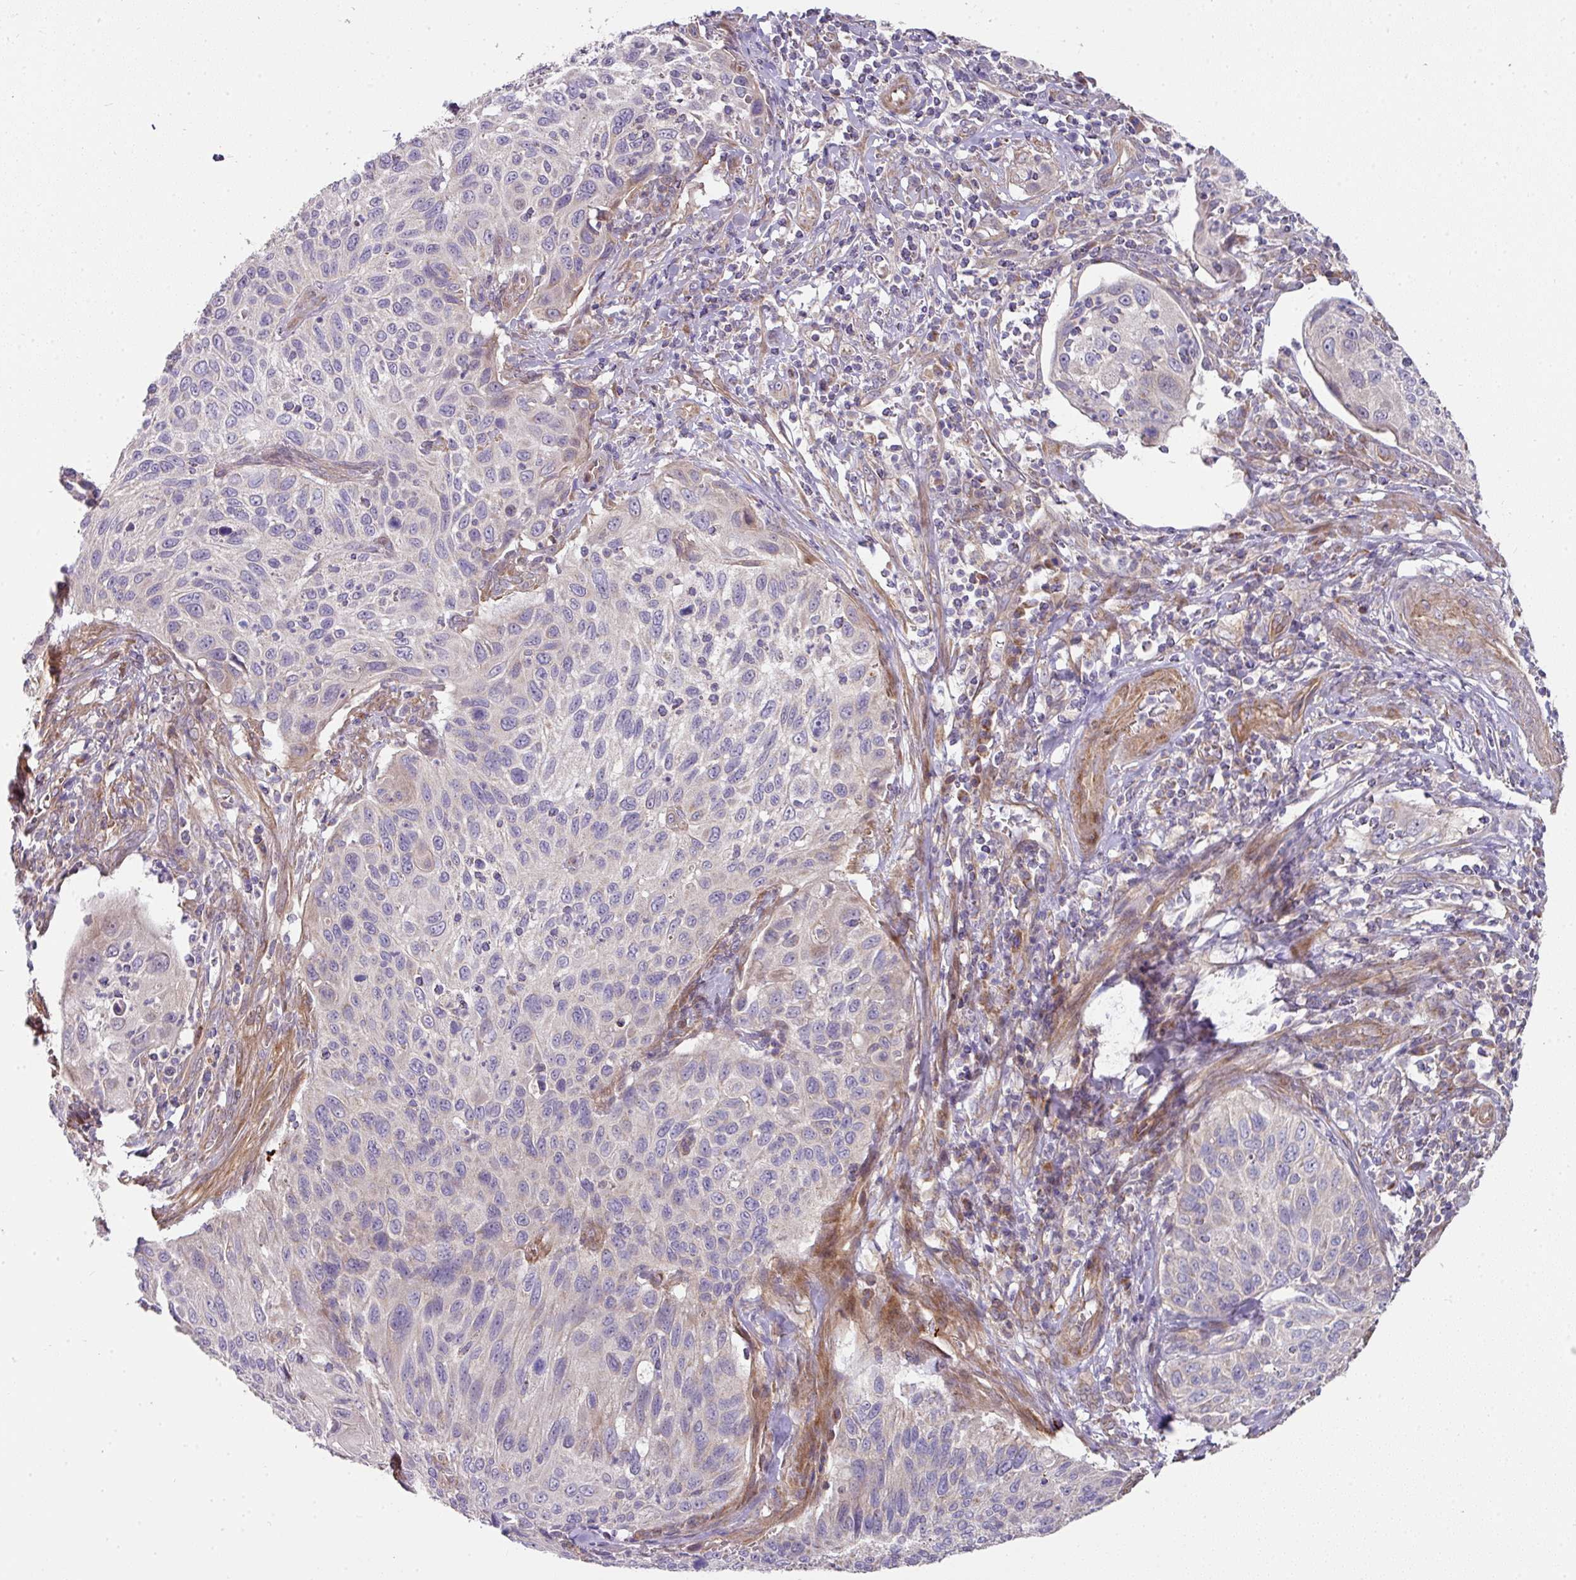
{"staining": {"intensity": "negative", "quantity": "none", "location": "none"}, "tissue": "cervical cancer", "cell_type": "Tumor cells", "image_type": "cancer", "snomed": [{"axis": "morphology", "description": "Squamous cell carcinoma, NOS"}, {"axis": "topography", "description": "Cervix"}], "caption": "An immunohistochemistry (IHC) micrograph of cervical cancer is shown. There is no staining in tumor cells of cervical cancer.", "gene": "STK35", "patient": {"sex": "female", "age": 70}}